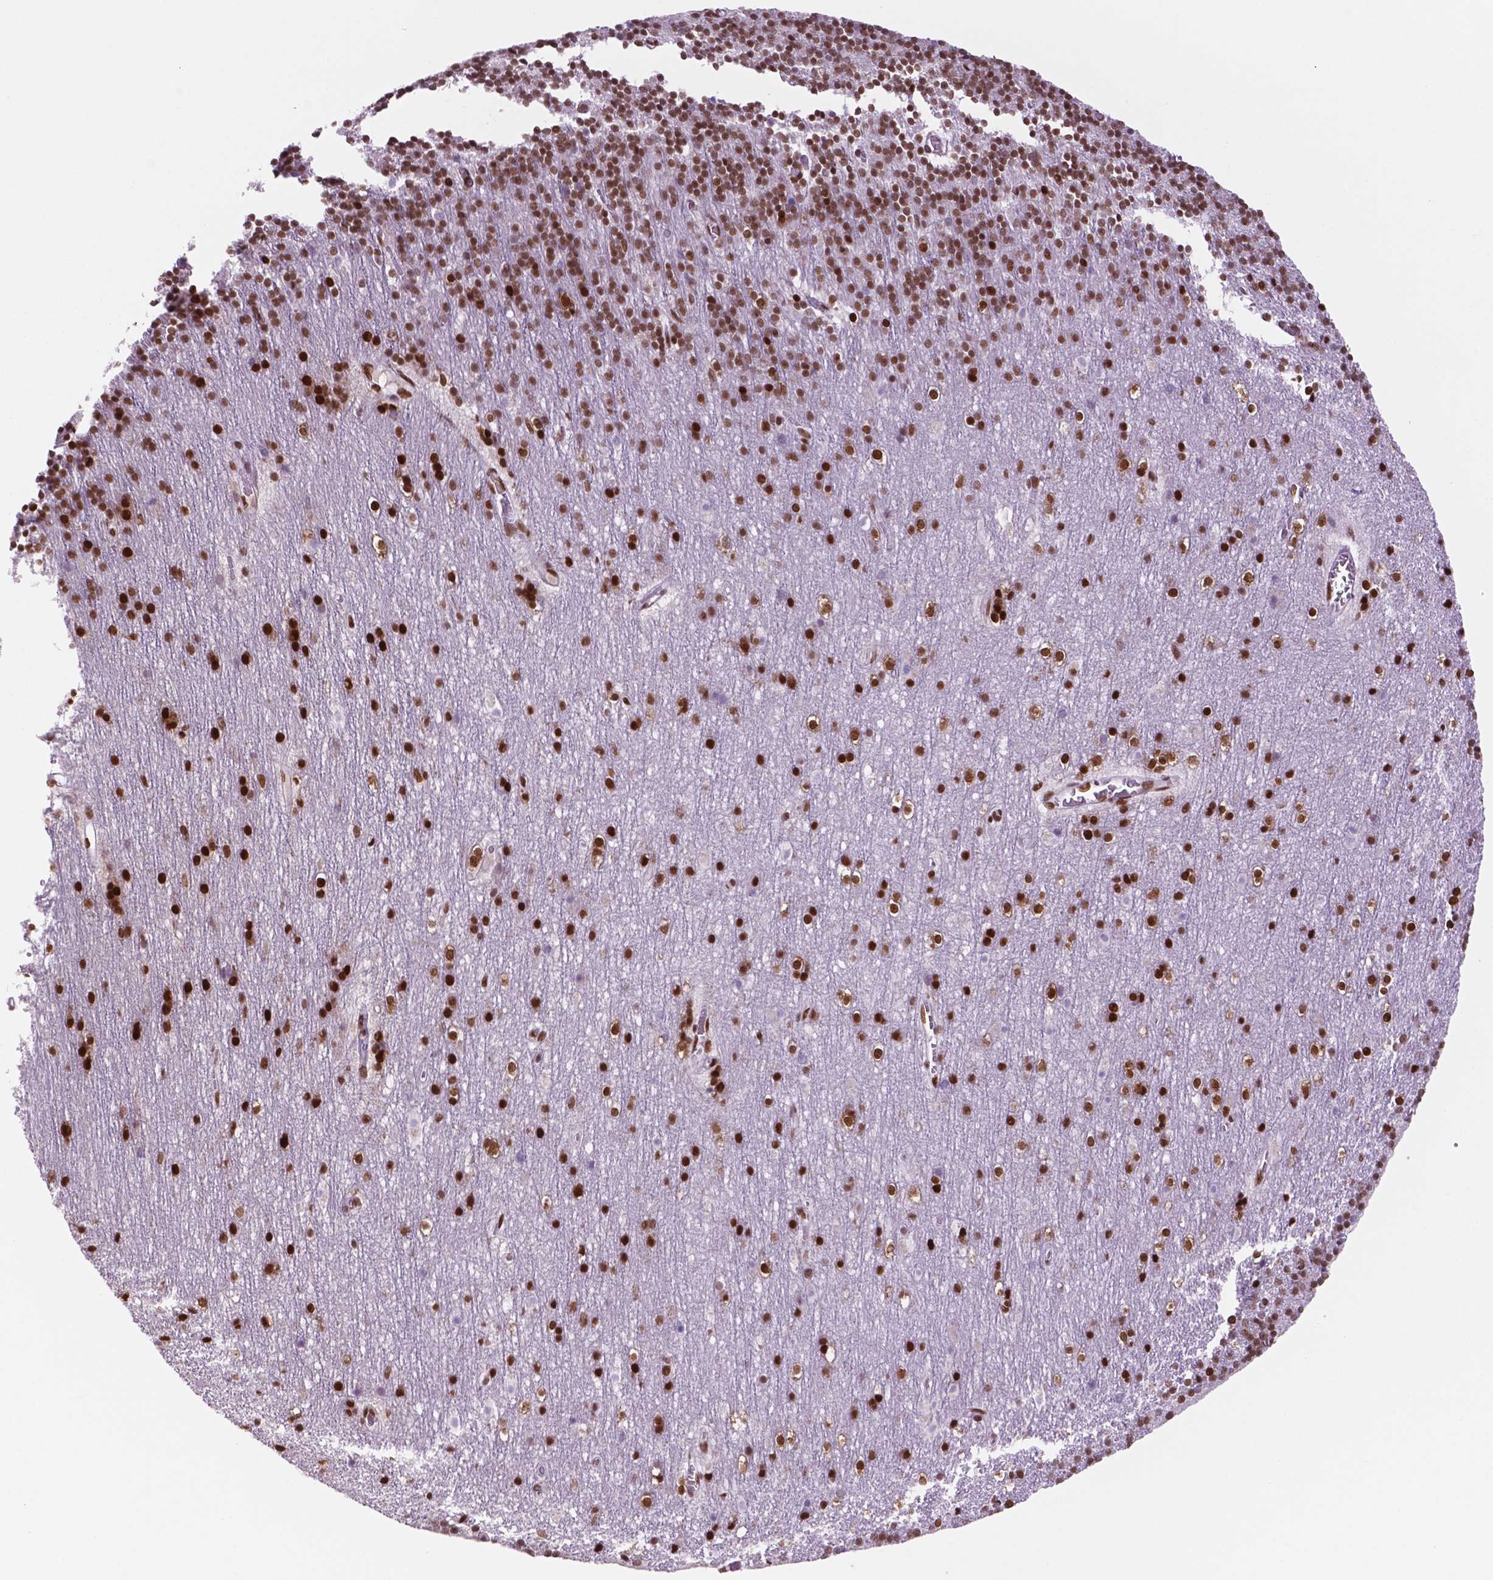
{"staining": {"intensity": "moderate", "quantity": ">75%", "location": "nuclear"}, "tissue": "cerebellum", "cell_type": "Cells in granular layer", "image_type": "normal", "snomed": [{"axis": "morphology", "description": "Normal tissue, NOS"}, {"axis": "topography", "description": "Cerebellum"}], "caption": "The immunohistochemical stain shows moderate nuclear staining in cells in granular layer of benign cerebellum. (IHC, brightfield microscopy, high magnification).", "gene": "MSH6", "patient": {"sex": "male", "age": 70}}